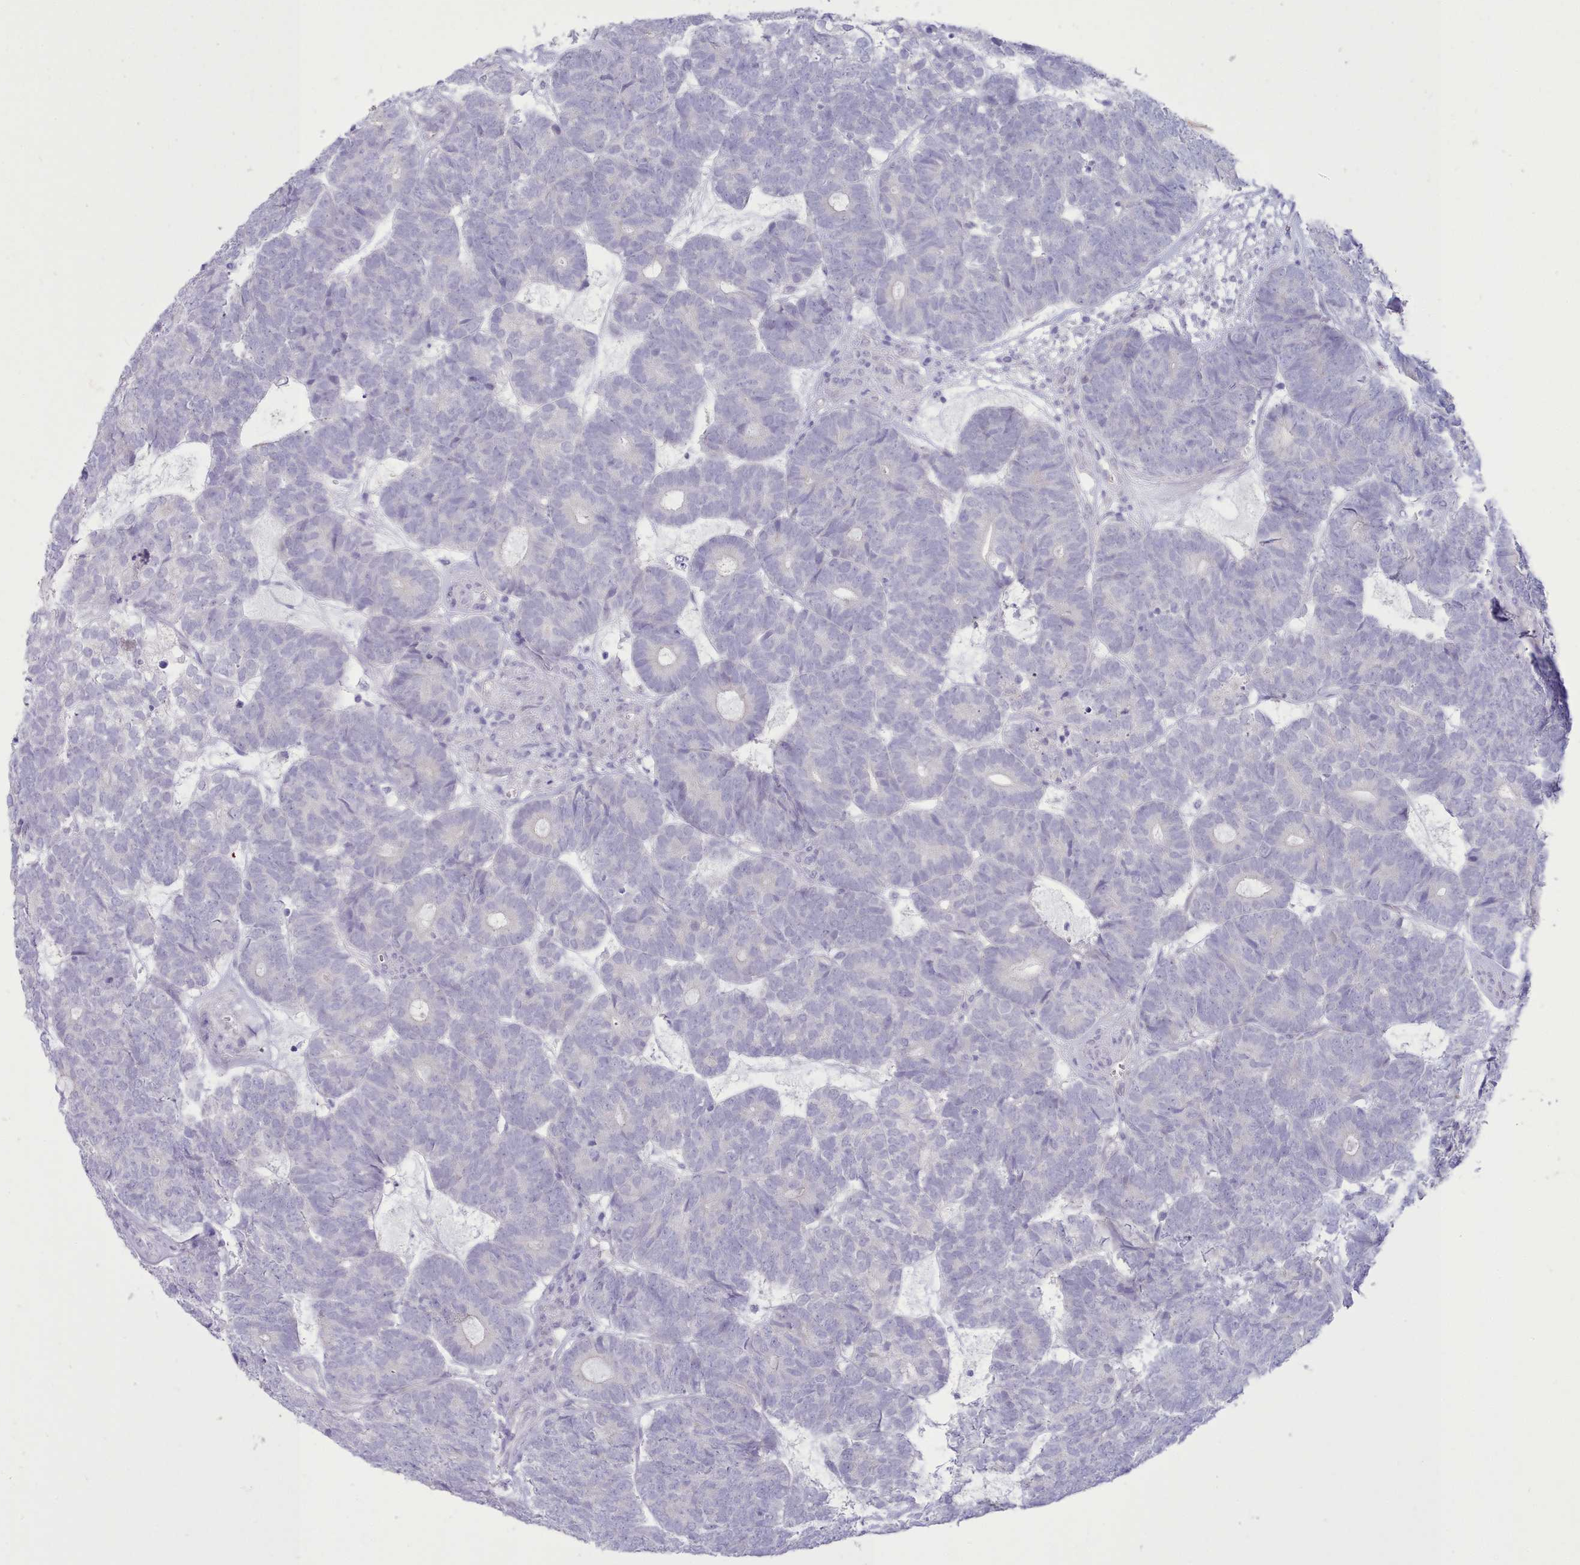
{"staining": {"intensity": "negative", "quantity": "none", "location": "none"}, "tissue": "head and neck cancer", "cell_type": "Tumor cells", "image_type": "cancer", "snomed": [{"axis": "morphology", "description": "Adenocarcinoma, NOS"}, {"axis": "topography", "description": "Head-Neck"}], "caption": "This is an immunohistochemistry histopathology image of human head and neck adenocarcinoma. There is no positivity in tumor cells.", "gene": "TMEM253", "patient": {"sex": "female", "age": 81}}